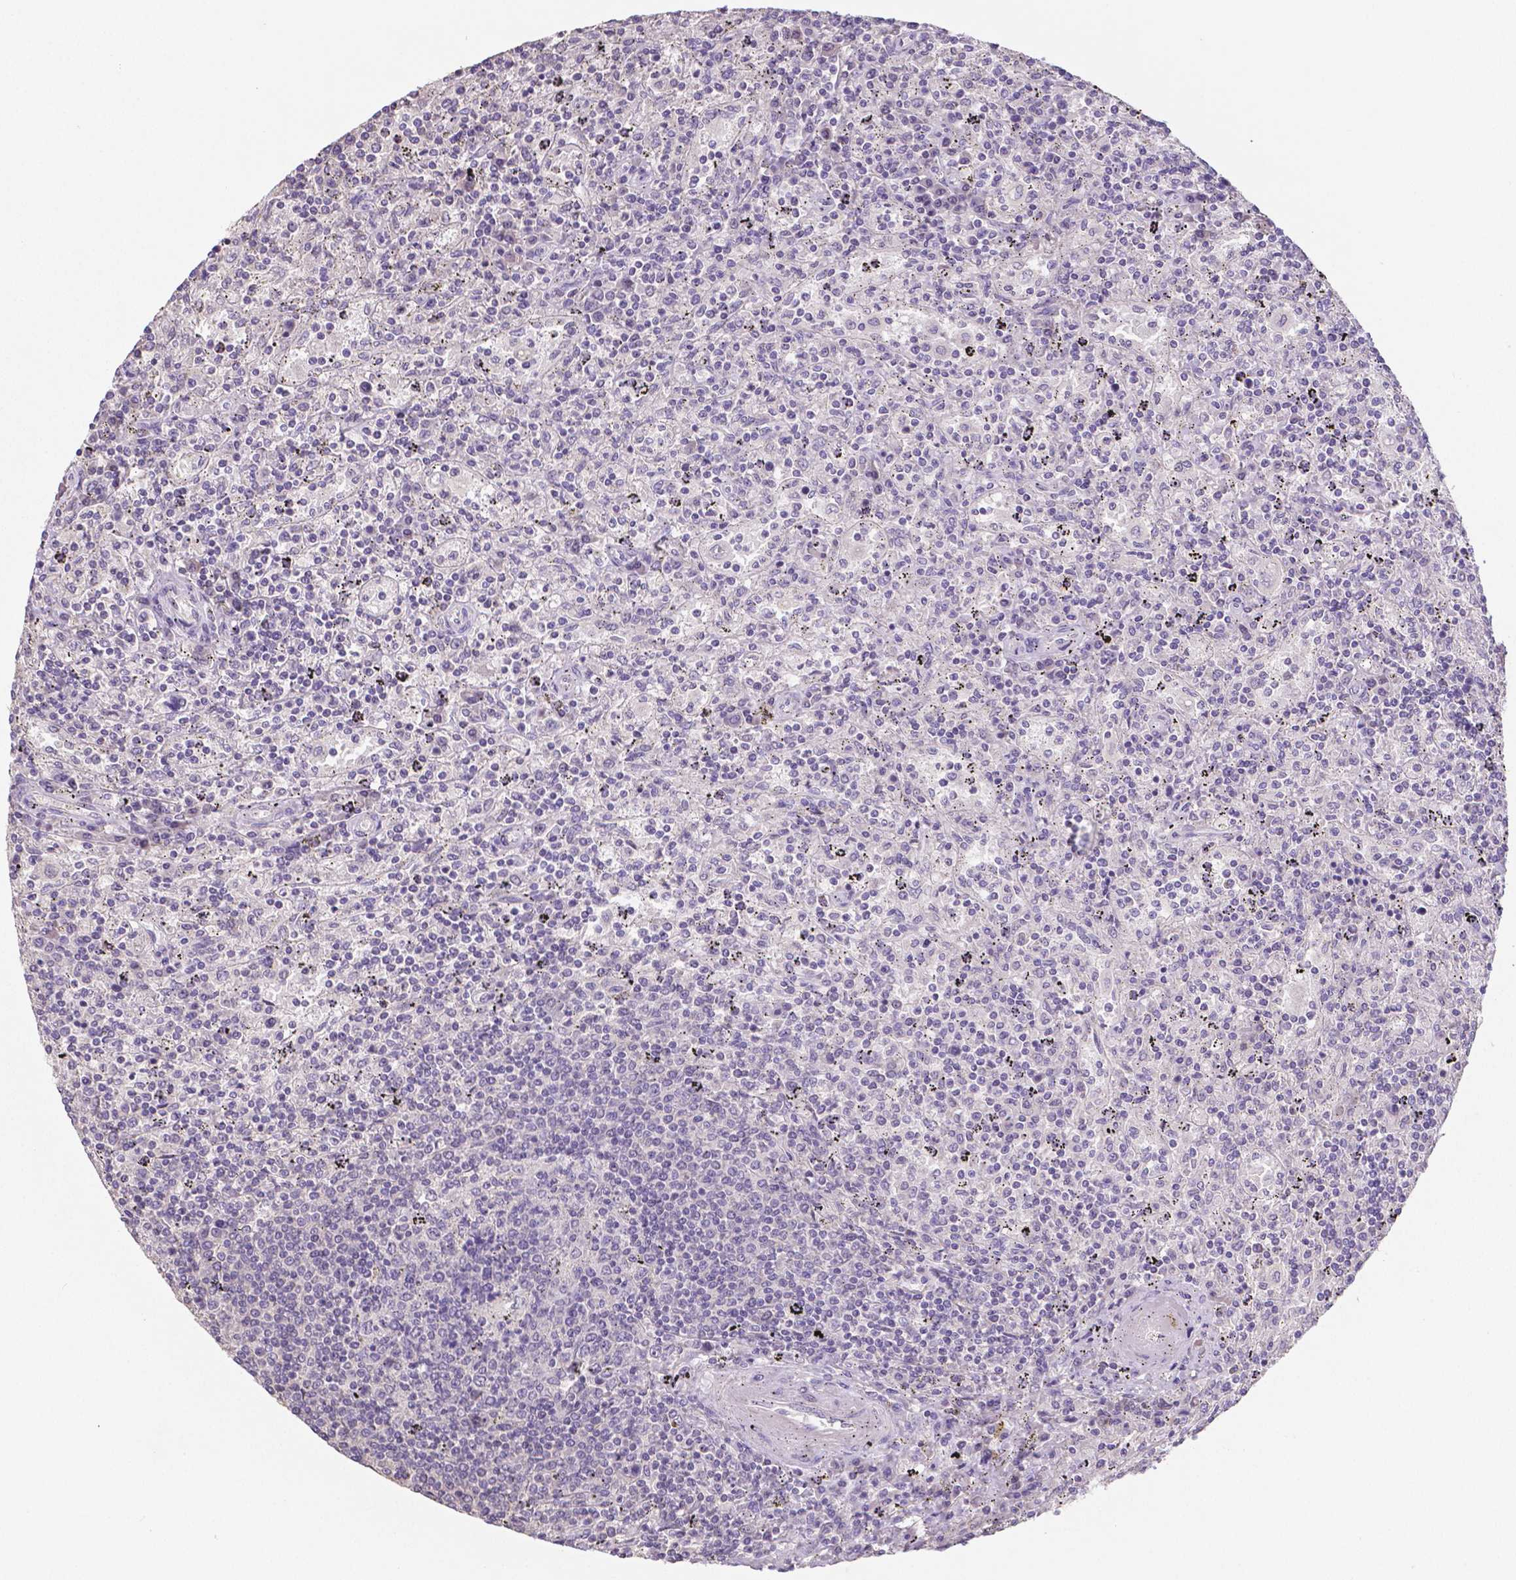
{"staining": {"intensity": "negative", "quantity": "none", "location": "none"}, "tissue": "lymphoma", "cell_type": "Tumor cells", "image_type": "cancer", "snomed": [{"axis": "morphology", "description": "Malignant lymphoma, non-Hodgkin's type, Low grade"}, {"axis": "topography", "description": "Spleen"}], "caption": "DAB (3,3'-diaminobenzidine) immunohistochemical staining of human lymphoma demonstrates no significant staining in tumor cells.", "gene": "CRMP1", "patient": {"sex": "male", "age": 62}}